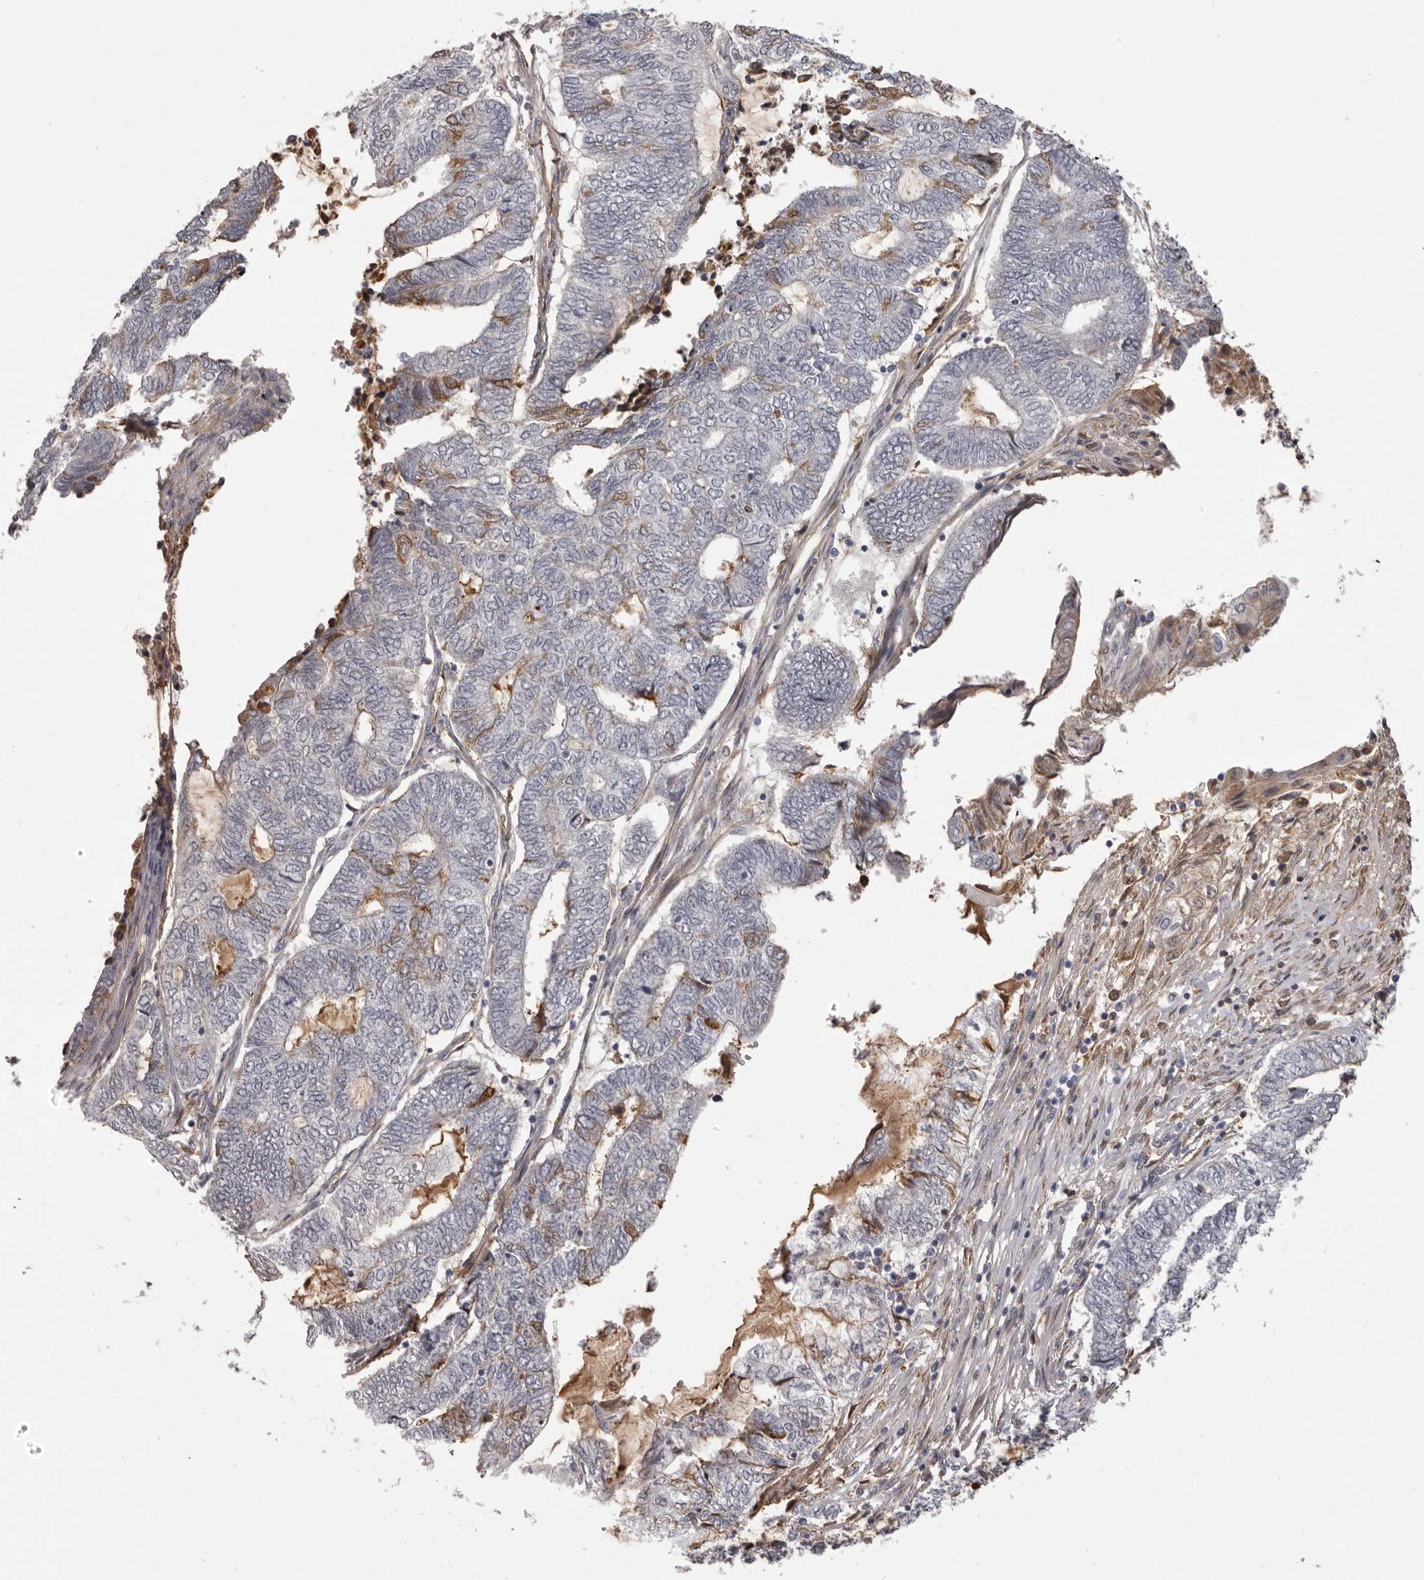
{"staining": {"intensity": "moderate", "quantity": "<25%", "location": "cytoplasmic/membranous"}, "tissue": "endometrial cancer", "cell_type": "Tumor cells", "image_type": "cancer", "snomed": [{"axis": "morphology", "description": "Adenocarcinoma, NOS"}, {"axis": "topography", "description": "Uterus"}, {"axis": "topography", "description": "Endometrium"}], "caption": "Human endometrial cancer (adenocarcinoma) stained for a protein (brown) demonstrates moderate cytoplasmic/membranous positive expression in approximately <25% of tumor cells.", "gene": "OTUD3", "patient": {"sex": "female", "age": 70}}